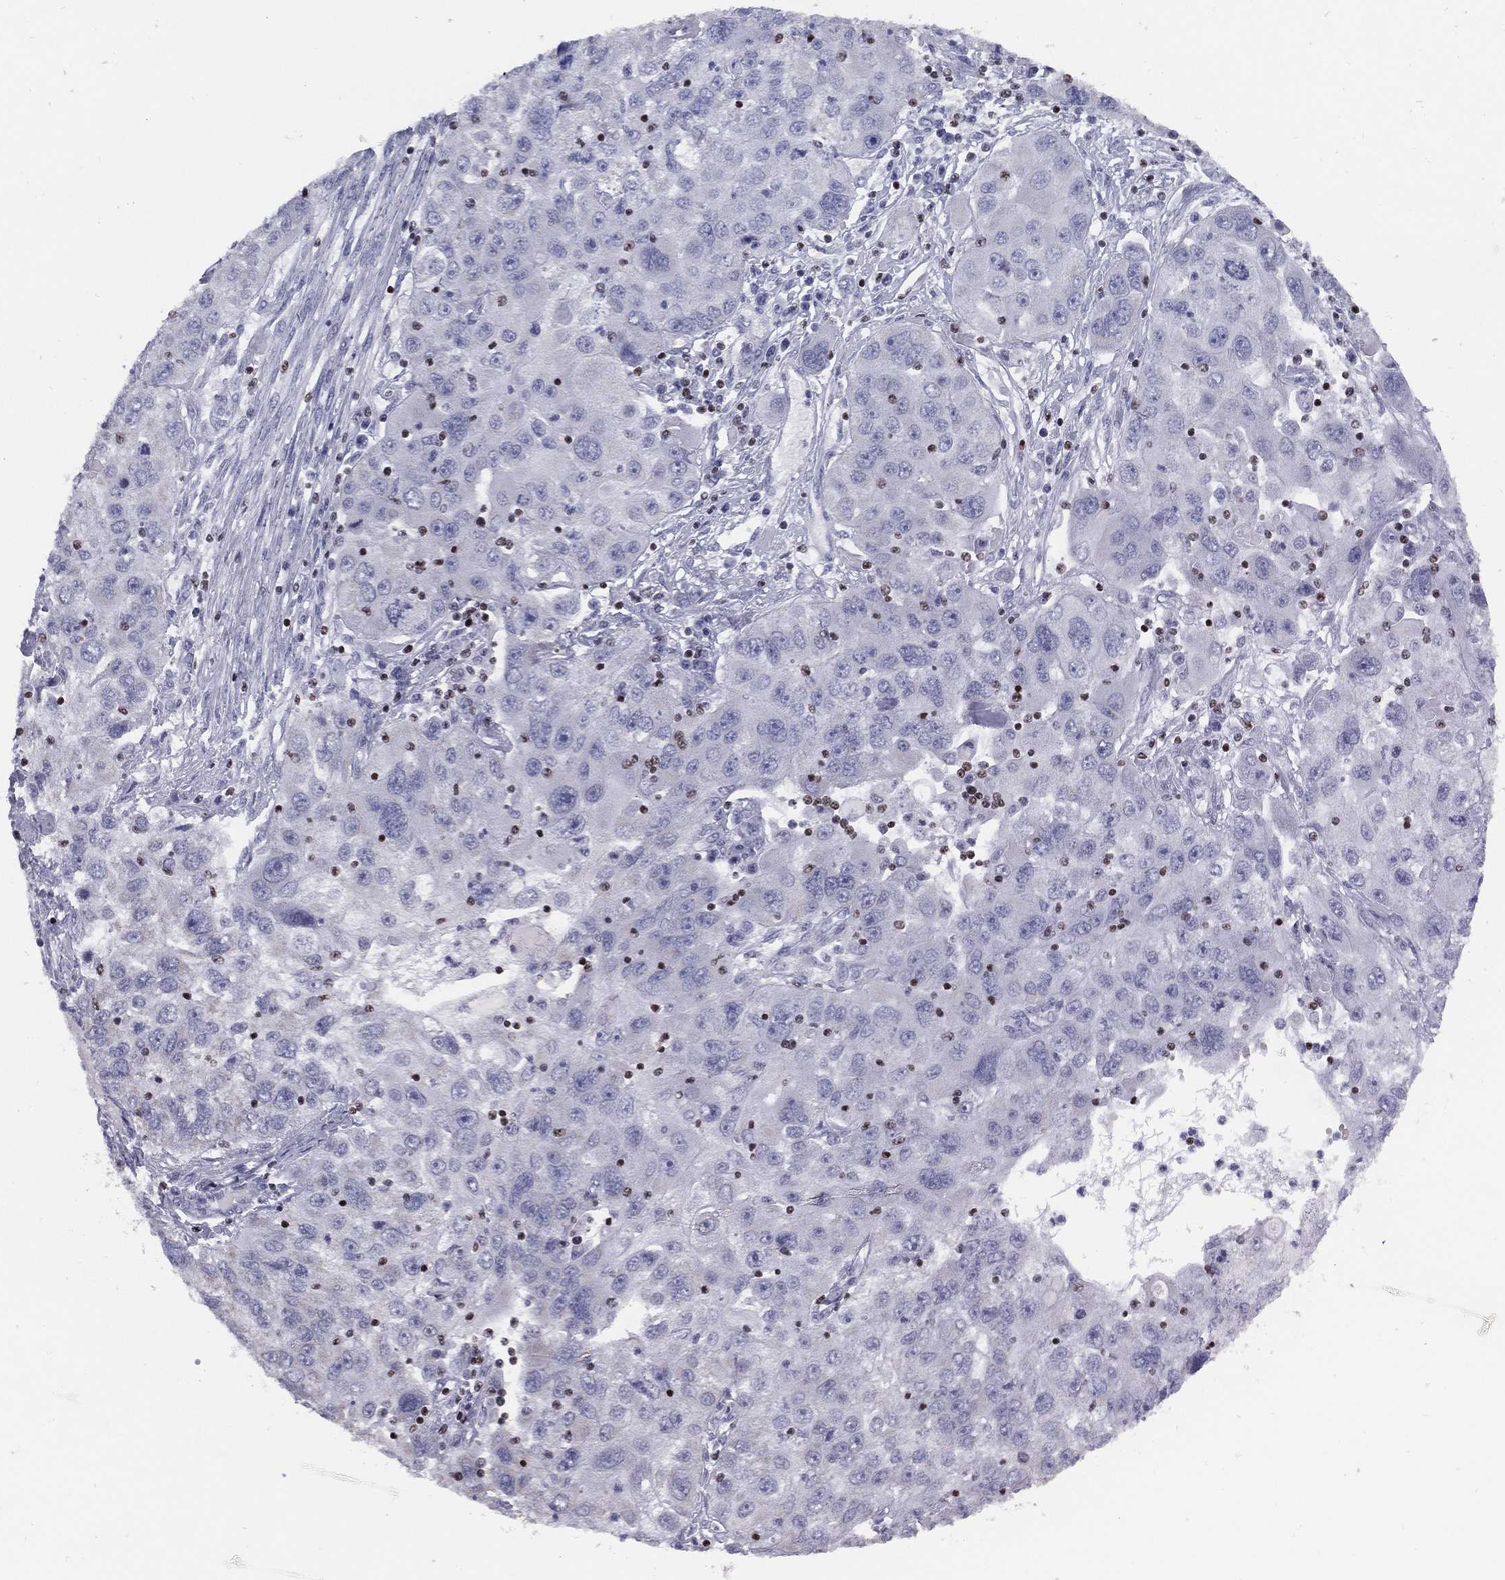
{"staining": {"intensity": "negative", "quantity": "none", "location": "none"}, "tissue": "stomach cancer", "cell_type": "Tumor cells", "image_type": "cancer", "snomed": [{"axis": "morphology", "description": "Adenocarcinoma, NOS"}, {"axis": "topography", "description": "Stomach"}], "caption": "This is an immunohistochemistry histopathology image of human adenocarcinoma (stomach). There is no expression in tumor cells.", "gene": "PYHIN1", "patient": {"sex": "male", "age": 56}}